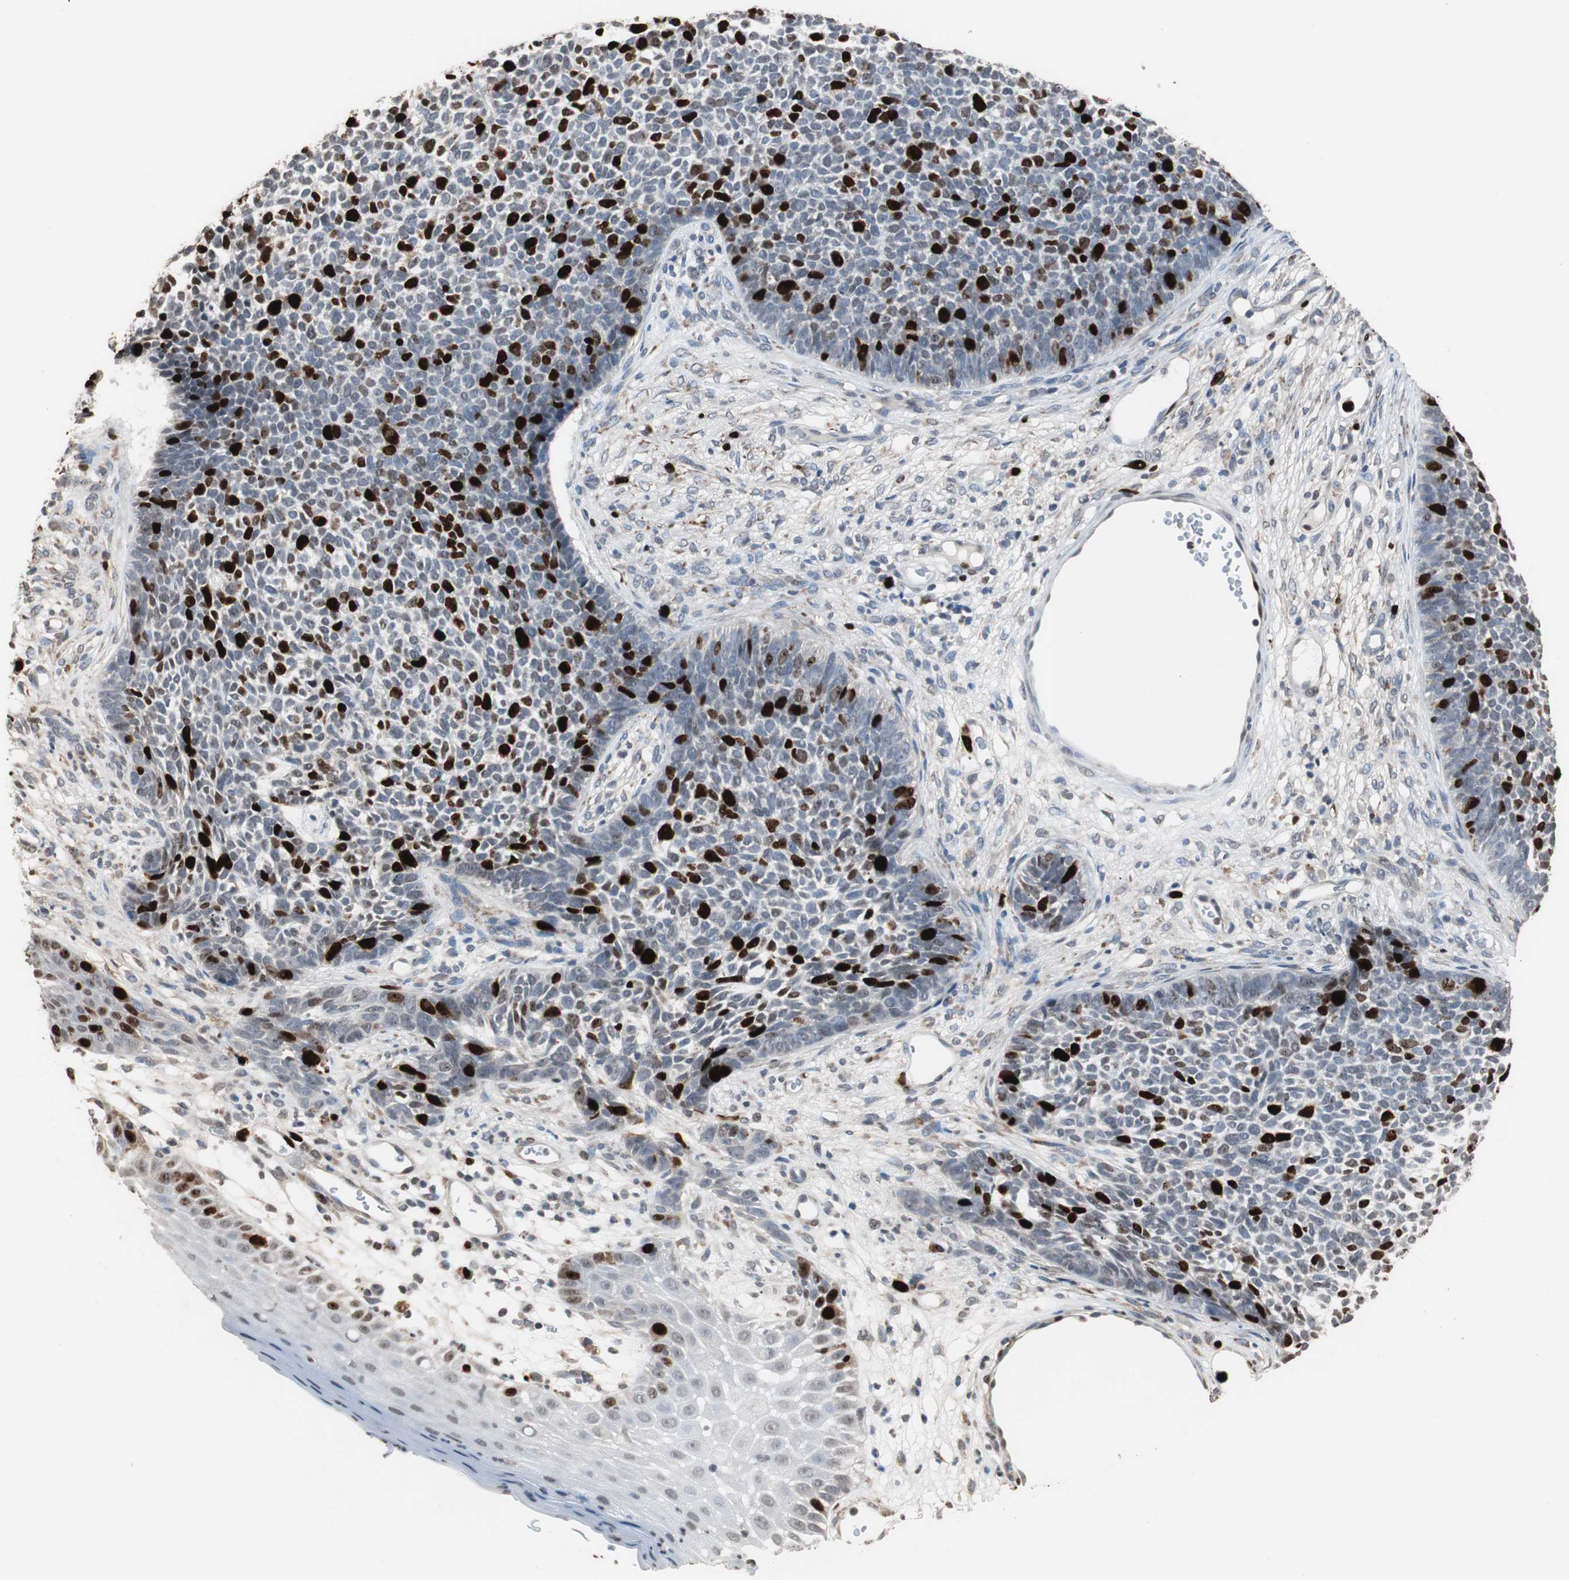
{"staining": {"intensity": "strong", "quantity": "25%-75%", "location": "nuclear"}, "tissue": "skin cancer", "cell_type": "Tumor cells", "image_type": "cancer", "snomed": [{"axis": "morphology", "description": "Basal cell carcinoma"}, {"axis": "topography", "description": "Skin"}], "caption": "Immunohistochemistry (IHC) of basal cell carcinoma (skin) displays high levels of strong nuclear staining in about 25%-75% of tumor cells.", "gene": "TOP2A", "patient": {"sex": "female", "age": 84}}